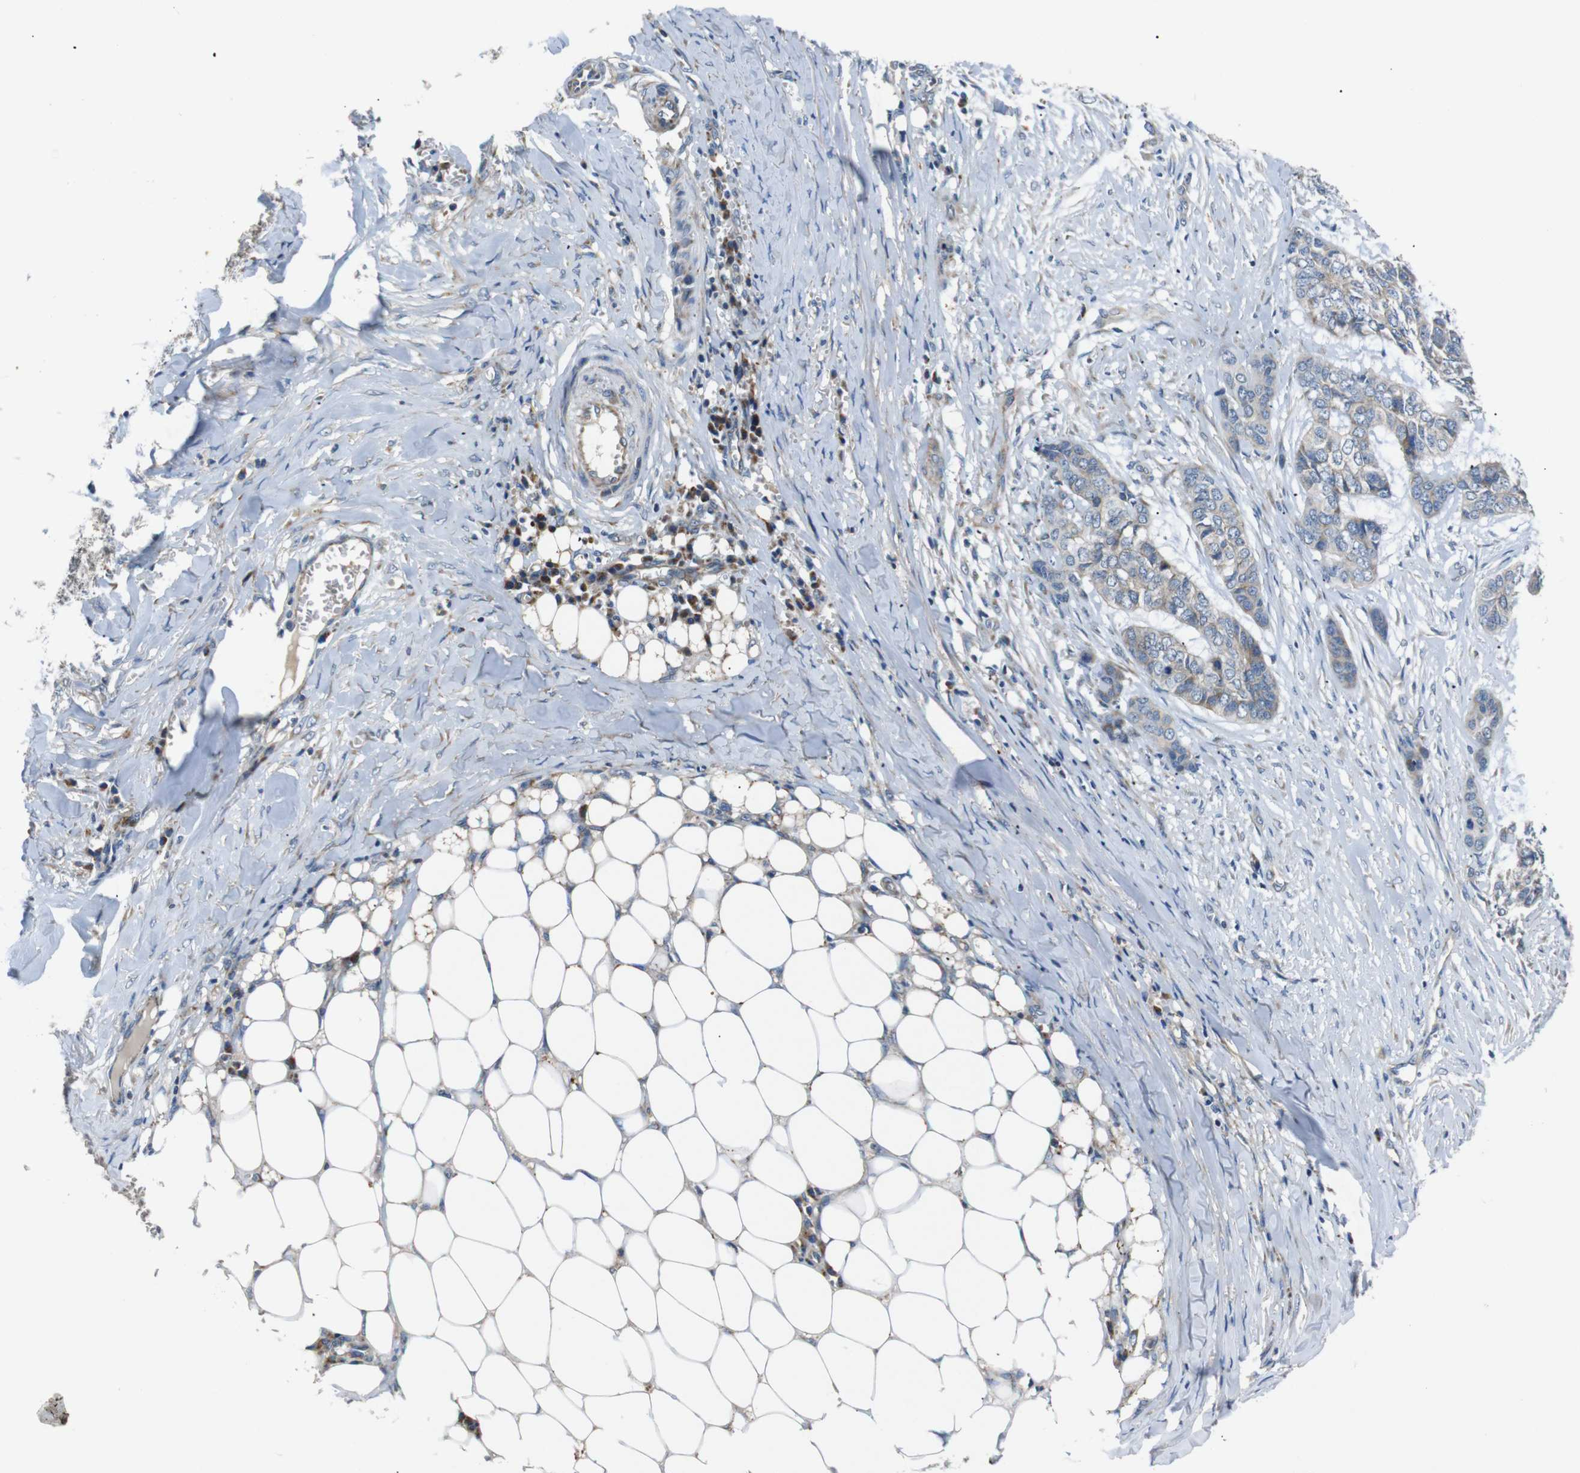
{"staining": {"intensity": "weak", "quantity": "<25%", "location": "cytoplasmic/membranous"}, "tissue": "skin cancer", "cell_type": "Tumor cells", "image_type": "cancer", "snomed": [{"axis": "morphology", "description": "Basal cell carcinoma"}, {"axis": "topography", "description": "Skin"}], "caption": "Basal cell carcinoma (skin) was stained to show a protein in brown. There is no significant positivity in tumor cells. The staining is performed using DAB (3,3'-diaminobenzidine) brown chromogen with nuclei counter-stained in using hematoxylin.", "gene": "NETO2", "patient": {"sex": "female", "age": 64}}